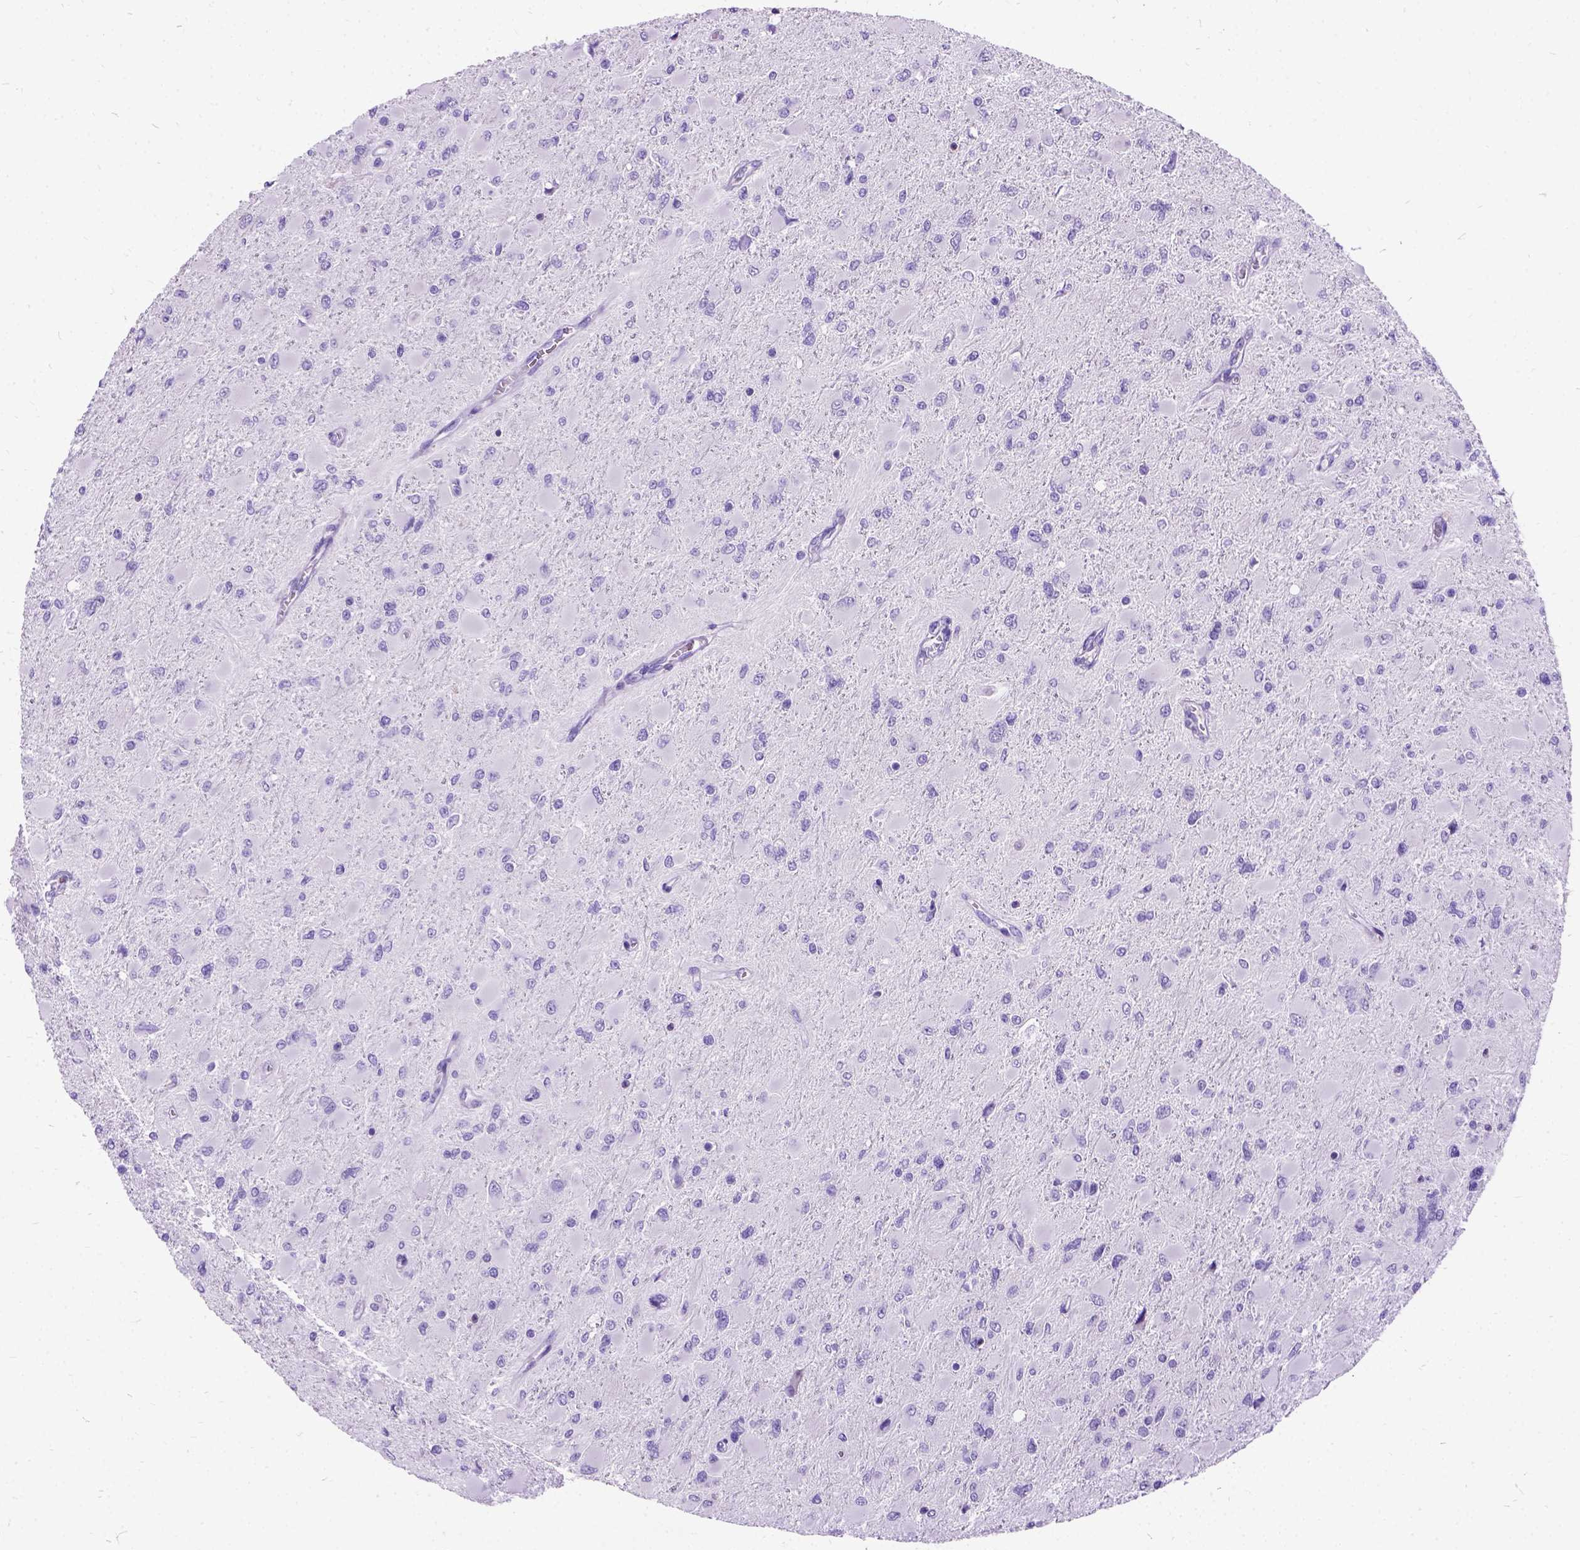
{"staining": {"intensity": "negative", "quantity": "none", "location": "none"}, "tissue": "glioma", "cell_type": "Tumor cells", "image_type": "cancer", "snomed": [{"axis": "morphology", "description": "Glioma, malignant, High grade"}, {"axis": "topography", "description": "Cerebral cortex"}], "caption": "High magnification brightfield microscopy of glioma stained with DAB (3,3'-diaminobenzidine) (brown) and counterstained with hematoxylin (blue): tumor cells show no significant expression. Brightfield microscopy of immunohistochemistry stained with DAB (brown) and hematoxylin (blue), captured at high magnification.", "gene": "PRG2", "patient": {"sex": "female", "age": 36}}